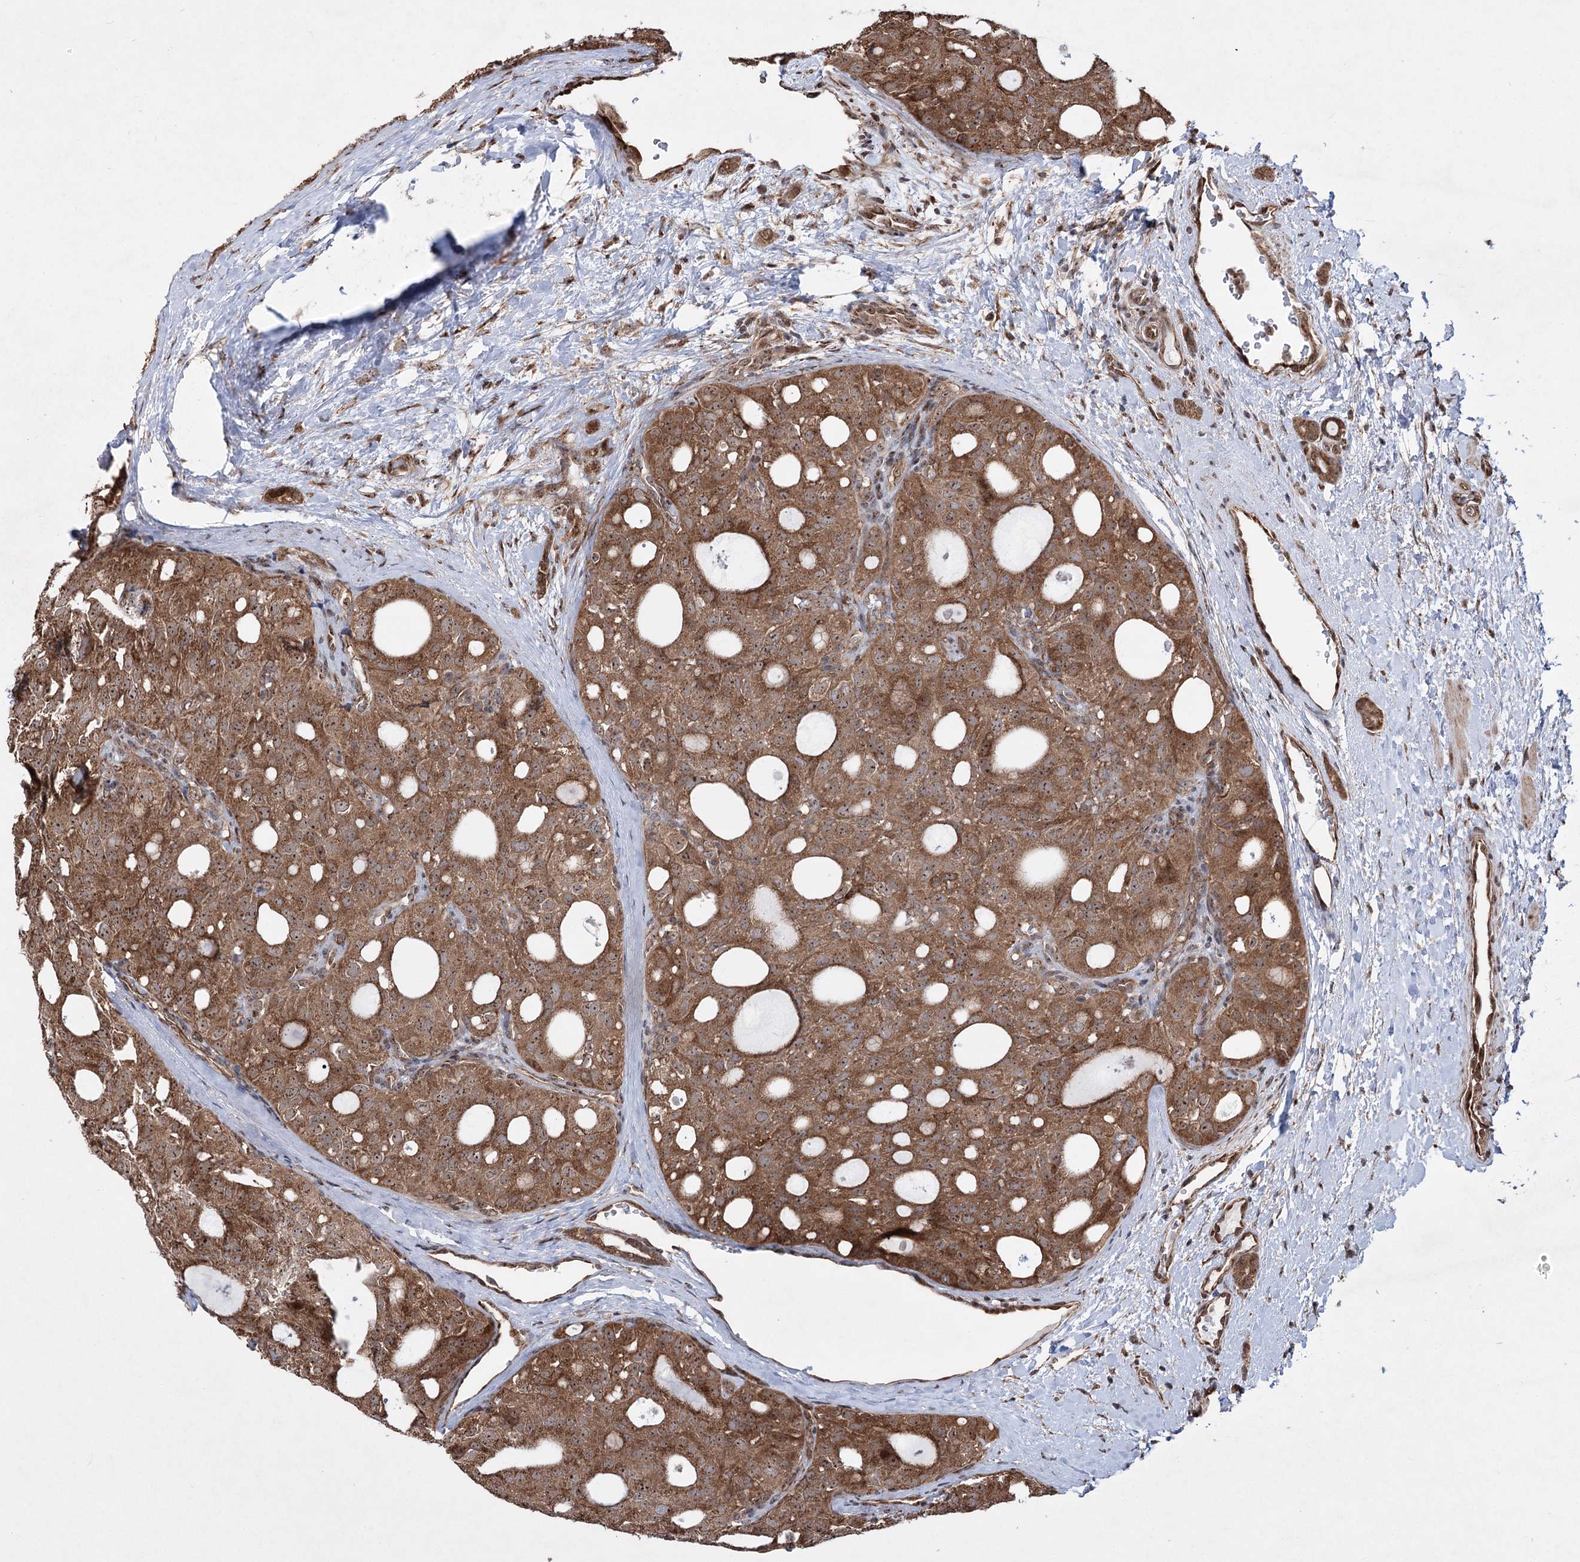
{"staining": {"intensity": "strong", "quantity": ">75%", "location": "cytoplasmic/membranous,nuclear"}, "tissue": "thyroid cancer", "cell_type": "Tumor cells", "image_type": "cancer", "snomed": [{"axis": "morphology", "description": "Follicular adenoma carcinoma, NOS"}, {"axis": "topography", "description": "Thyroid gland"}], "caption": "An immunohistochemistry (IHC) histopathology image of tumor tissue is shown. Protein staining in brown highlights strong cytoplasmic/membranous and nuclear positivity in thyroid cancer (follicular adenoma carcinoma) within tumor cells.", "gene": "SERINC5", "patient": {"sex": "male", "age": 75}}